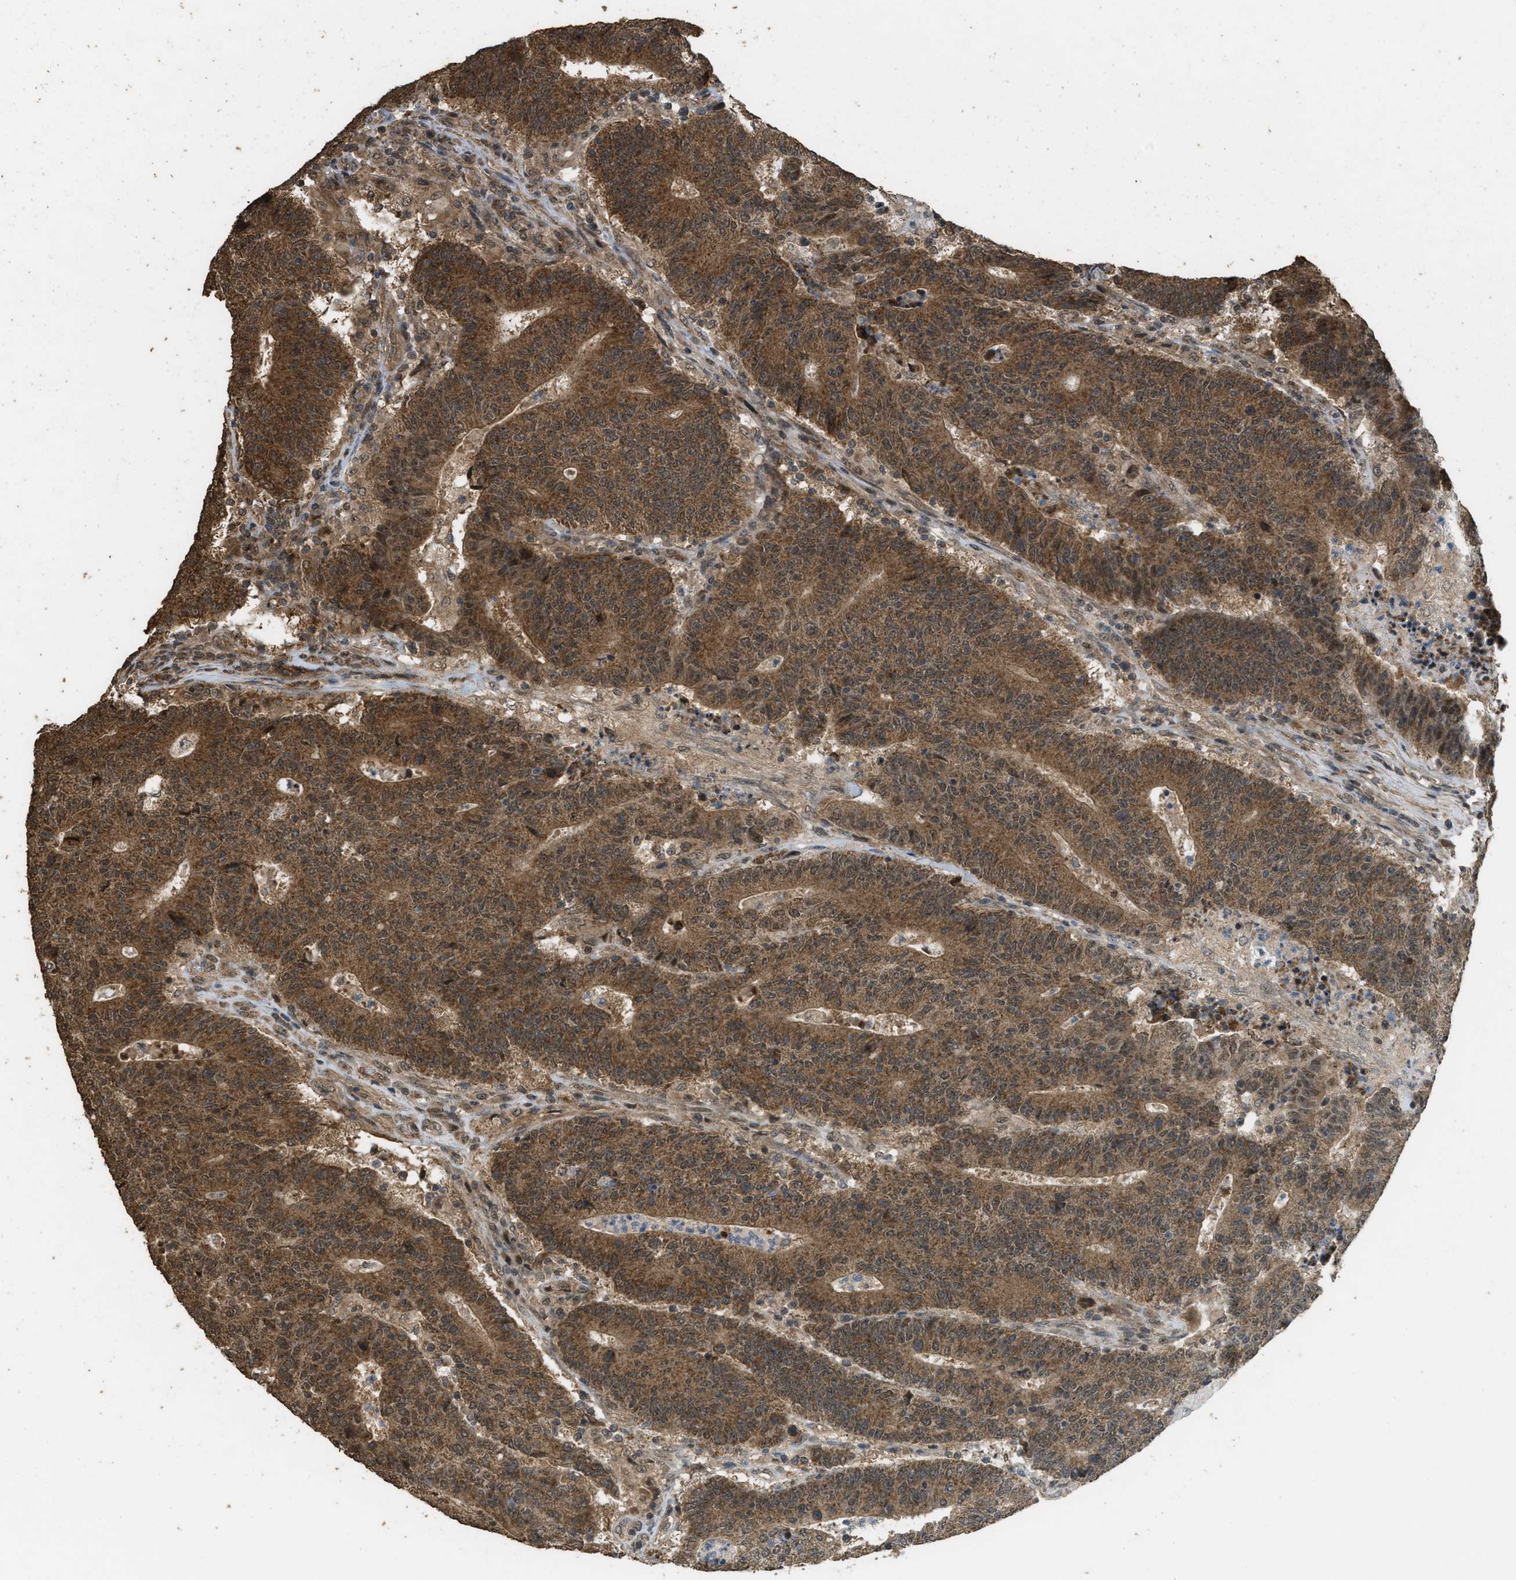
{"staining": {"intensity": "strong", "quantity": ">75%", "location": "cytoplasmic/membranous"}, "tissue": "colorectal cancer", "cell_type": "Tumor cells", "image_type": "cancer", "snomed": [{"axis": "morphology", "description": "Normal tissue, NOS"}, {"axis": "morphology", "description": "Adenocarcinoma, NOS"}, {"axis": "topography", "description": "Colon"}], "caption": "Immunohistochemical staining of human colorectal adenocarcinoma reveals high levels of strong cytoplasmic/membranous protein expression in approximately >75% of tumor cells. The staining is performed using DAB (3,3'-diaminobenzidine) brown chromogen to label protein expression. The nuclei are counter-stained blue using hematoxylin.", "gene": "CTPS1", "patient": {"sex": "female", "age": 75}}